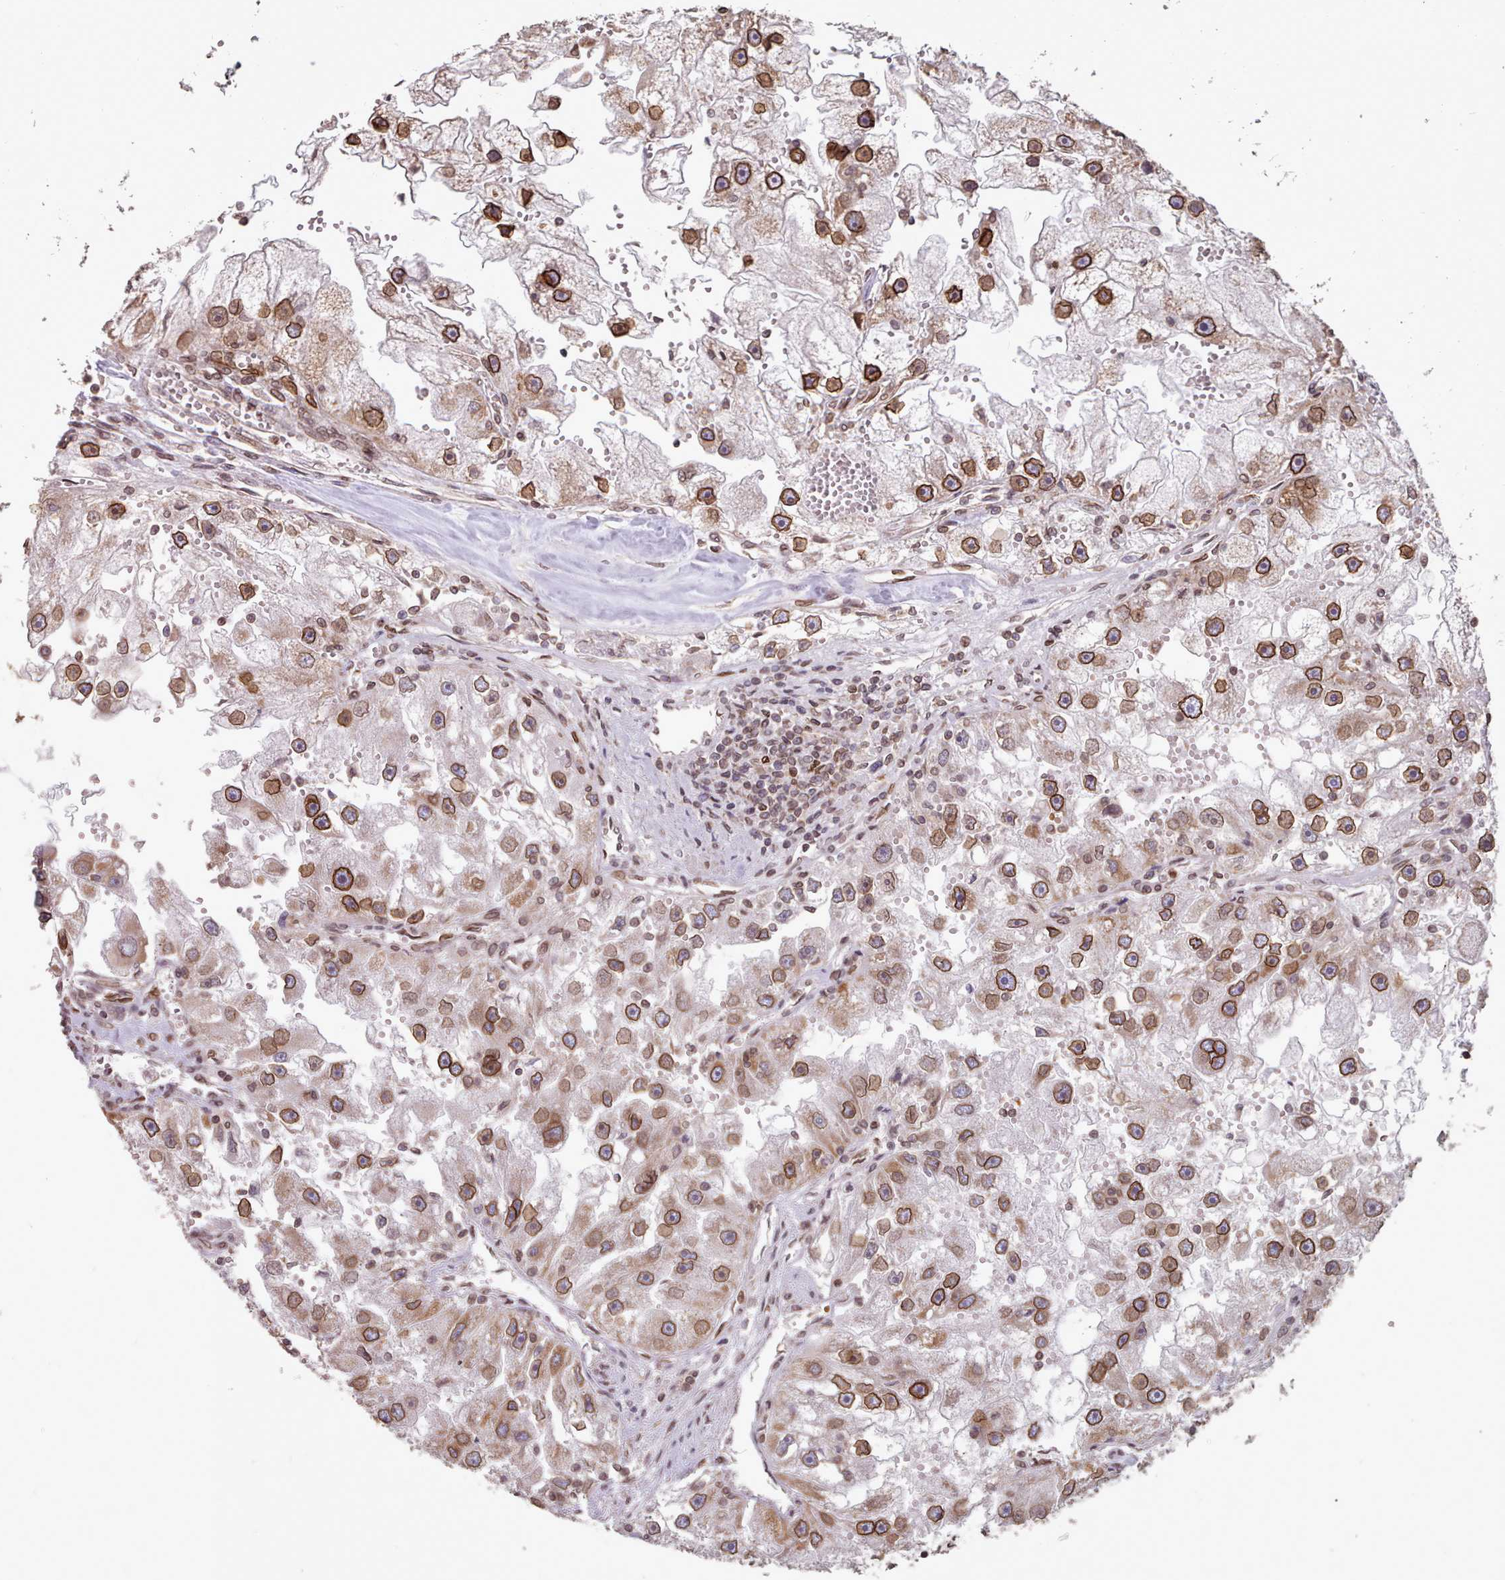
{"staining": {"intensity": "strong", "quantity": ">75%", "location": "cytoplasmic/membranous,nuclear"}, "tissue": "renal cancer", "cell_type": "Tumor cells", "image_type": "cancer", "snomed": [{"axis": "morphology", "description": "Adenocarcinoma, NOS"}, {"axis": "topography", "description": "Kidney"}], "caption": "Approximately >75% of tumor cells in renal adenocarcinoma demonstrate strong cytoplasmic/membranous and nuclear protein staining as visualized by brown immunohistochemical staining.", "gene": "TOR1AIP1", "patient": {"sex": "male", "age": 63}}